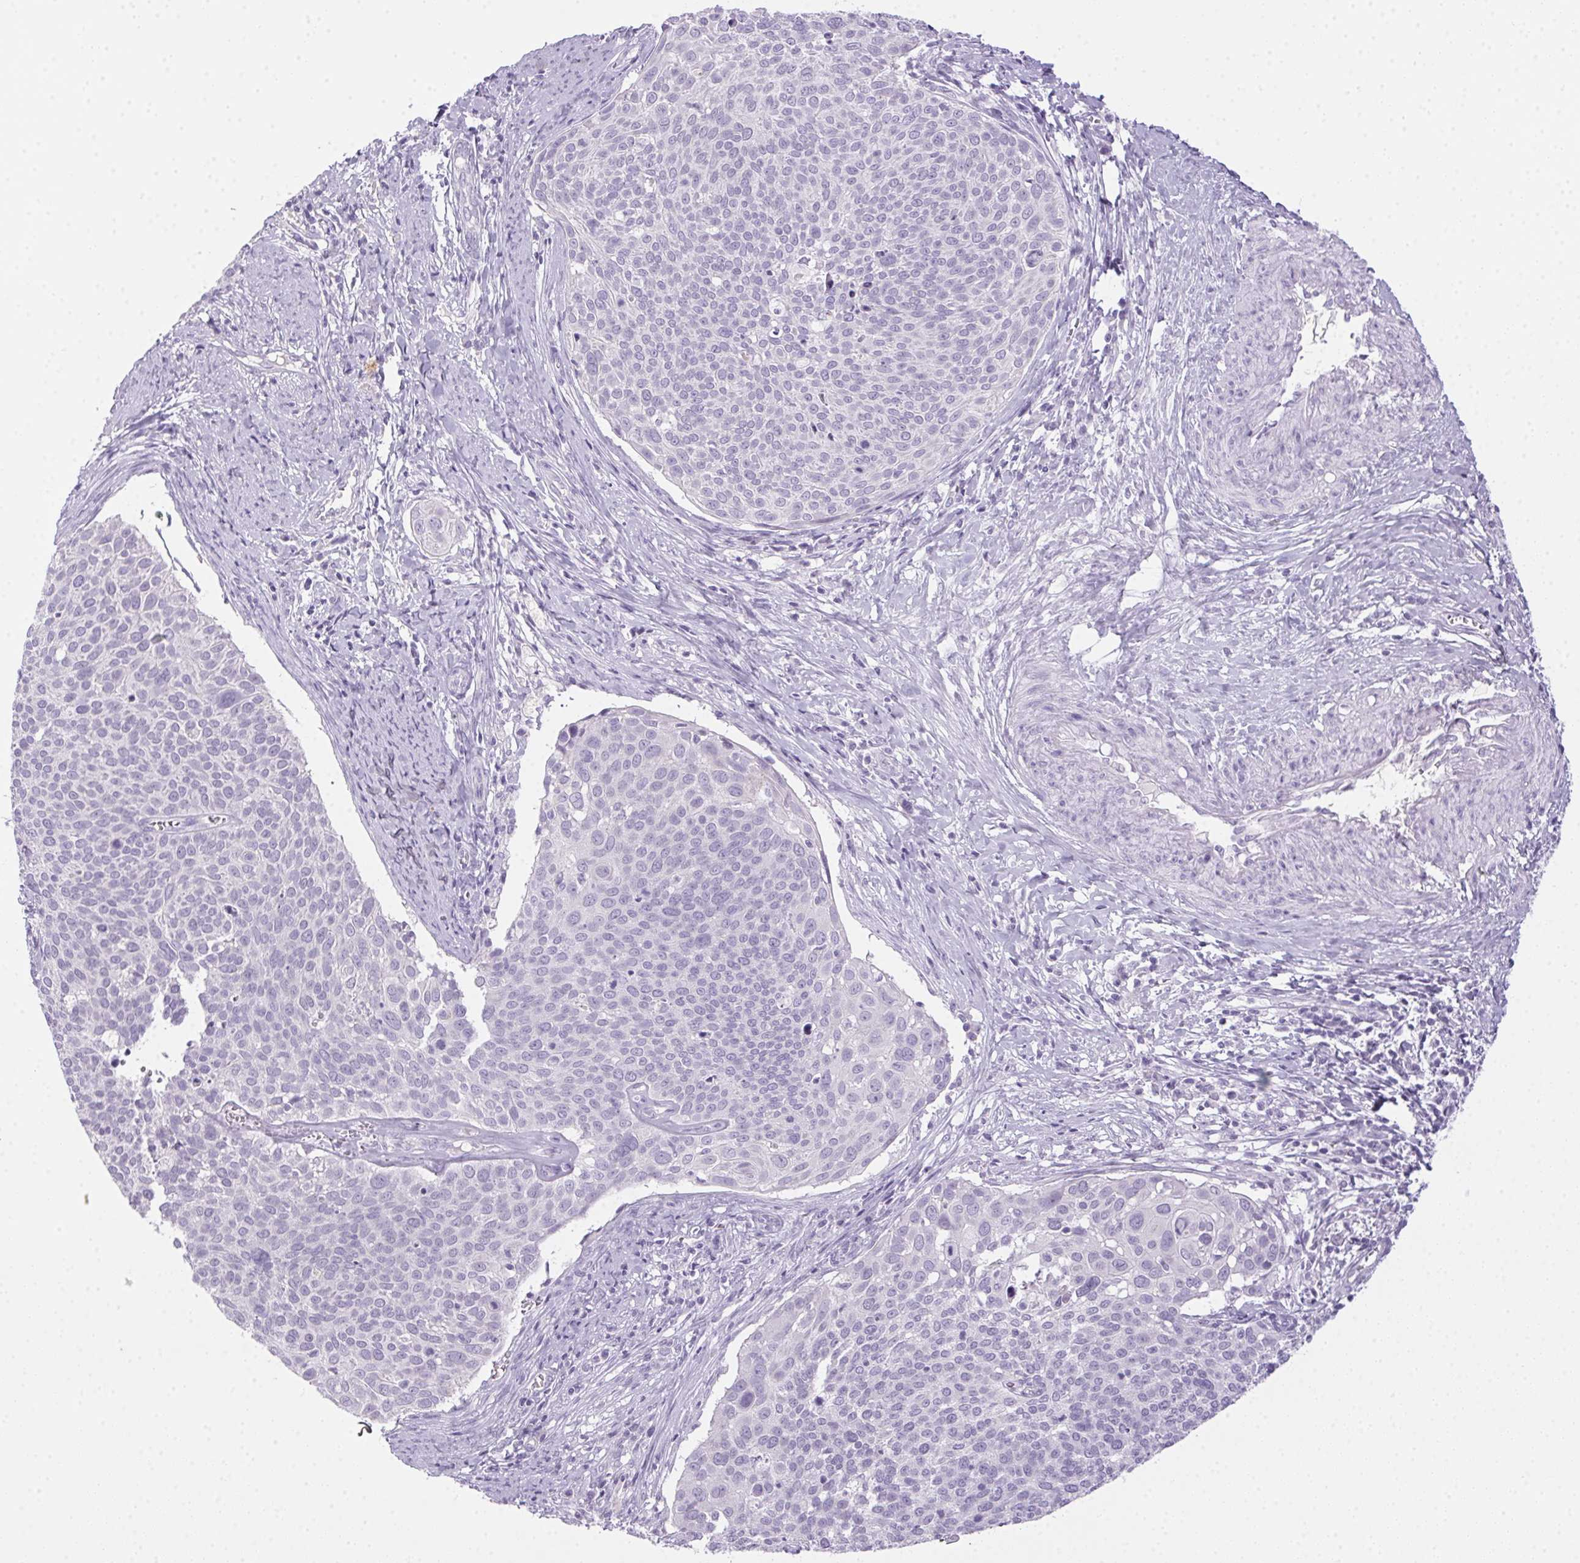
{"staining": {"intensity": "negative", "quantity": "none", "location": "none"}, "tissue": "cervical cancer", "cell_type": "Tumor cells", "image_type": "cancer", "snomed": [{"axis": "morphology", "description": "Squamous cell carcinoma, NOS"}, {"axis": "topography", "description": "Cervix"}], "caption": "Squamous cell carcinoma (cervical) was stained to show a protein in brown. There is no significant positivity in tumor cells. (DAB immunohistochemistry, high magnification).", "gene": "POPDC2", "patient": {"sex": "female", "age": 39}}